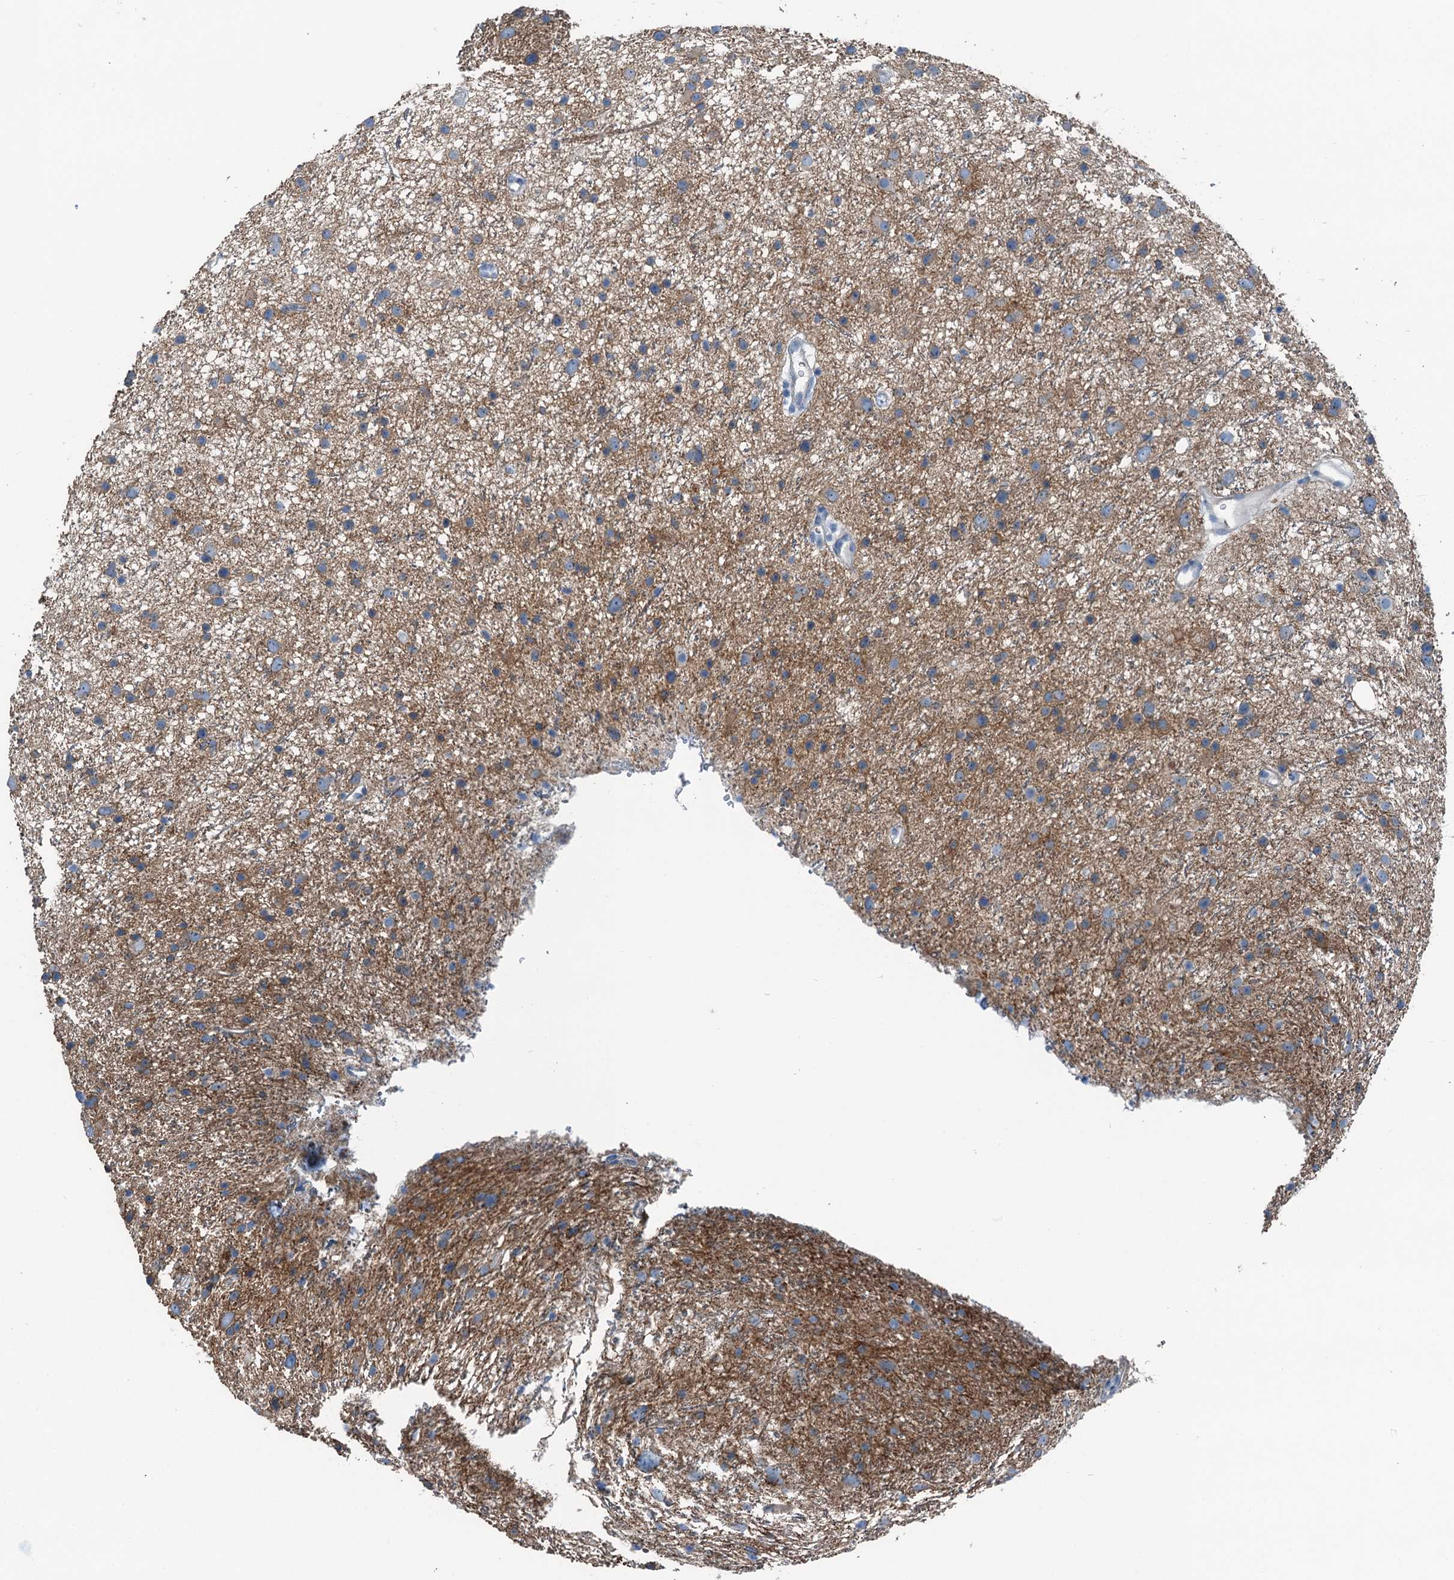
{"staining": {"intensity": "weak", "quantity": "25%-75%", "location": "cytoplasmic/membranous"}, "tissue": "glioma", "cell_type": "Tumor cells", "image_type": "cancer", "snomed": [{"axis": "morphology", "description": "Glioma, malignant, Low grade"}, {"axis": "topography", "description": "Cerebral cortex"}], "caption": "Immunohistochemical staining of human glioma exhibits low levels of weak cytoplasmic/membranous protein expression in approximately 25%-75% of tumor cells. The staining is performed using DAB (3,3'-diaminobenzidine) brown chromogen to label protein expression. The nuclei are counter-stained blue using hematoxylin.", "gene": "TMOD2", "patient": {"sex": "female", "age": 39}}